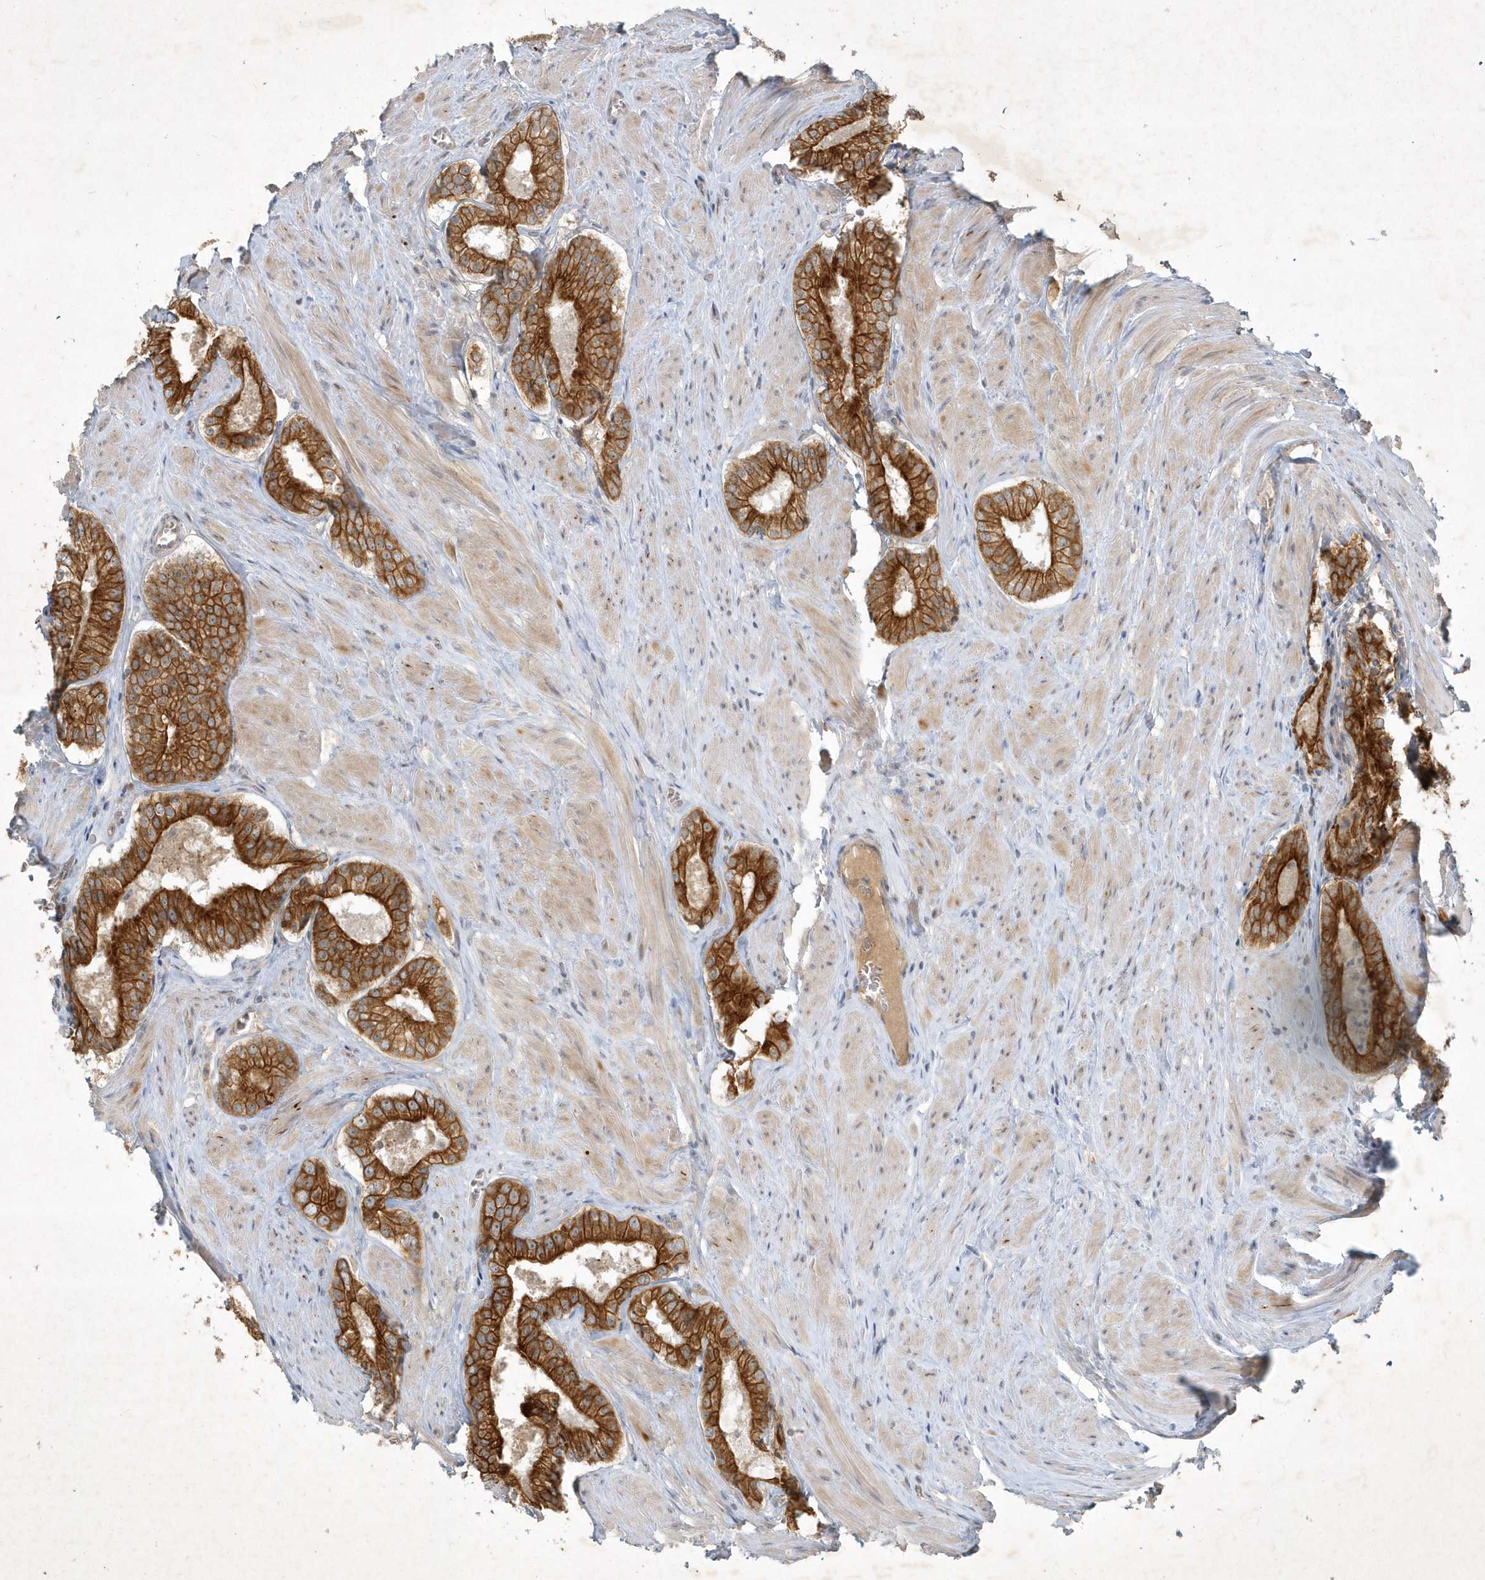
{"staining": {"intensity": "strong", "quantity": ">75%", "location": "cytoplasmic/membranous"}, "tissue": "prostate cancer", "cell_type": "Tumor cells", "image_type": "cancer", "snomed": [{"axis": "morphology", "description": "Adenocarcinoma, Low grade"}, {"axis": "topography", "description": "Prostate"}], "caption": "Strong cytoplasmic/membranous staining for a protein is present in about >75% of tumor cells of prostate cancer using IHC.", "gene": "BOD1", "patient": {"sex": "male", "age": 54}}